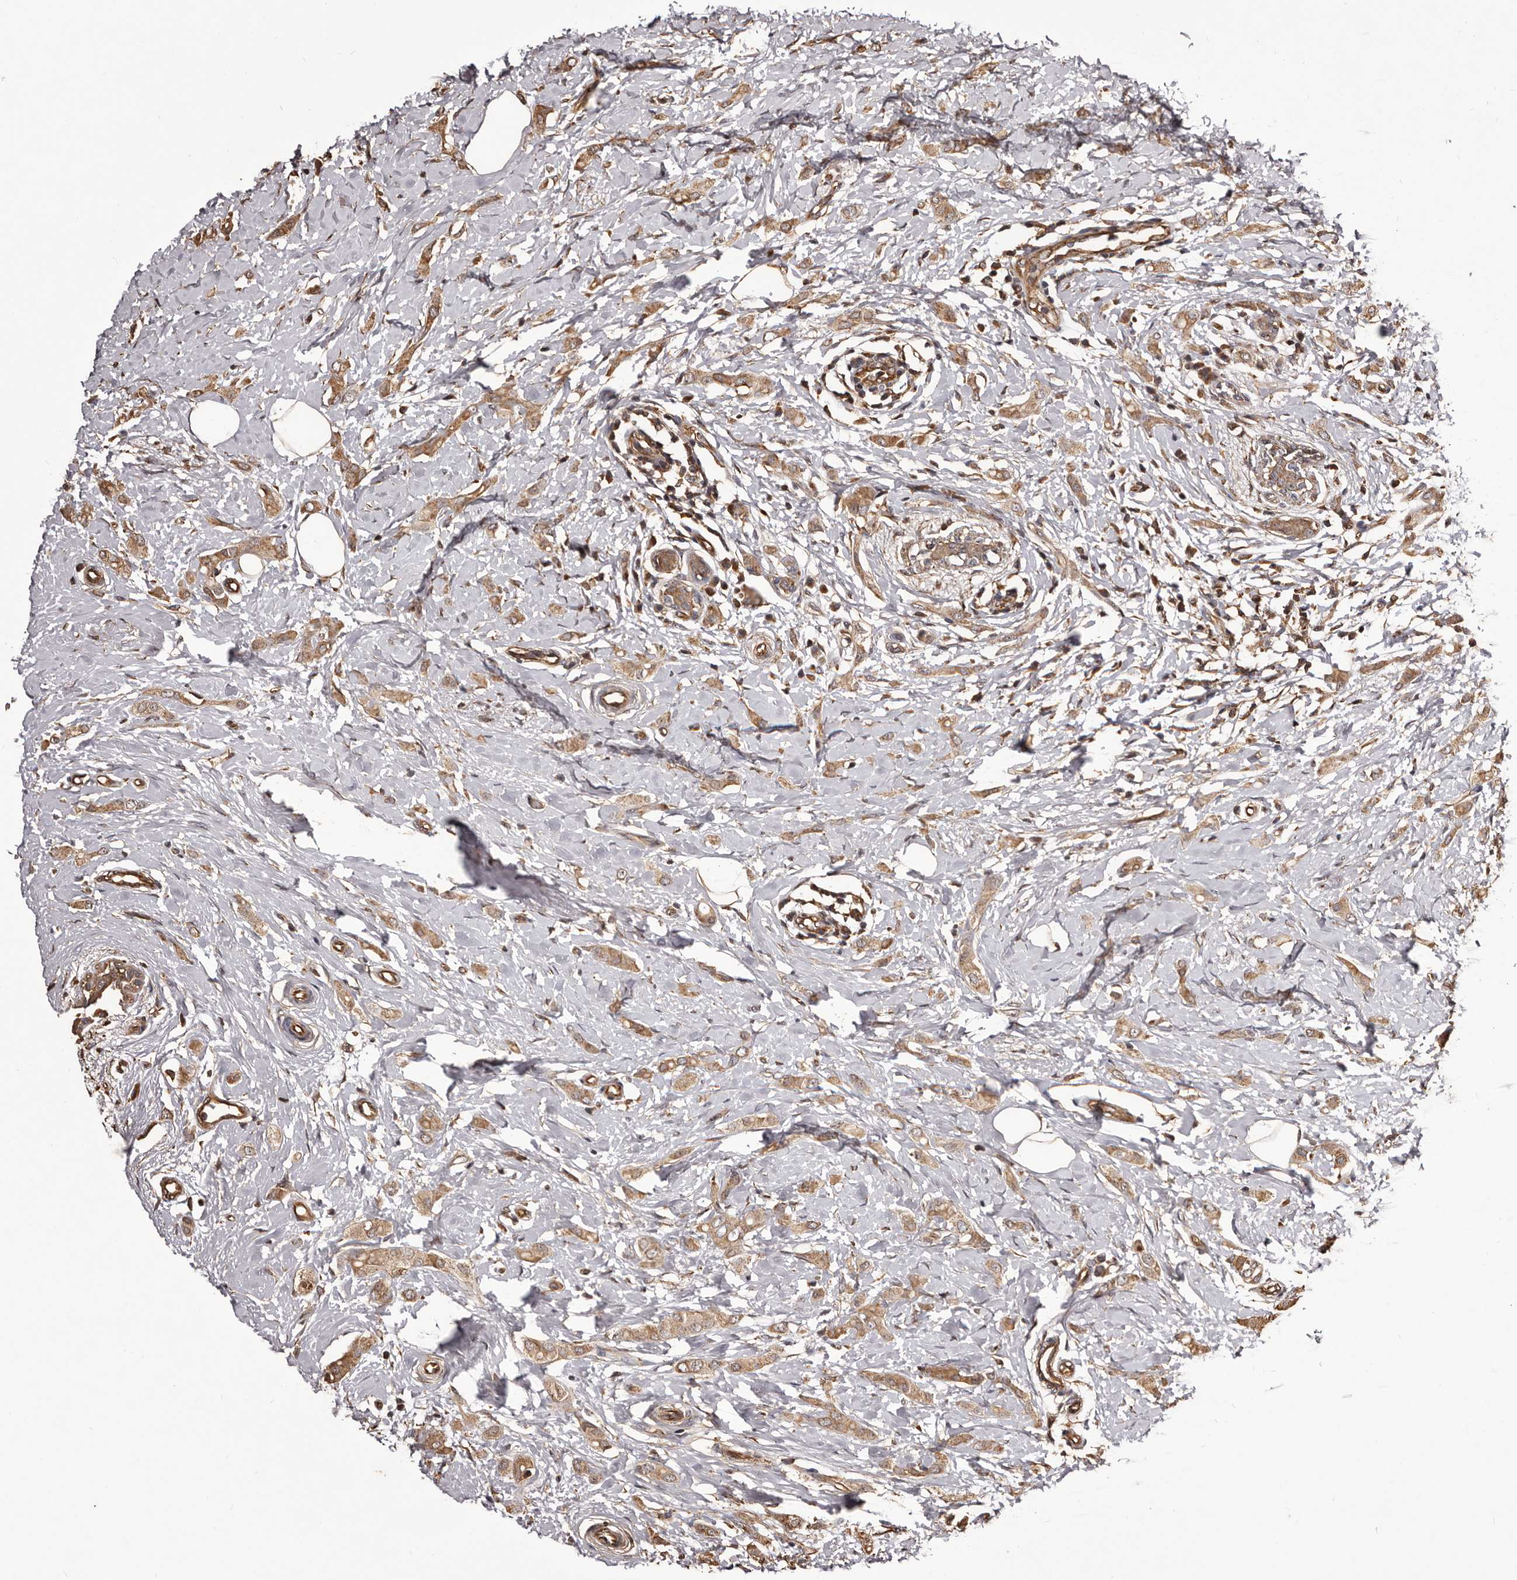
{"staining": {"intensity": "moderate", "quantity": ">75%", "location": "cytoplasmic/membranous"}, "tissue": "breast cancer", "cell_type": "Tumor cells", "image_type": "cancer", "snomed": [{"axis": "morphology", "description": "Lobular carcinoma"}, {"axis": "topography", "description": "Breast"}], "caption": "A histopathology image of breast cancer stained for a protein demonstrates moderate cytoplasmic/membranous brown staining in tumor cells.", "gene": "ALPK1", "patient": {"sex": "female", "age": 55}}